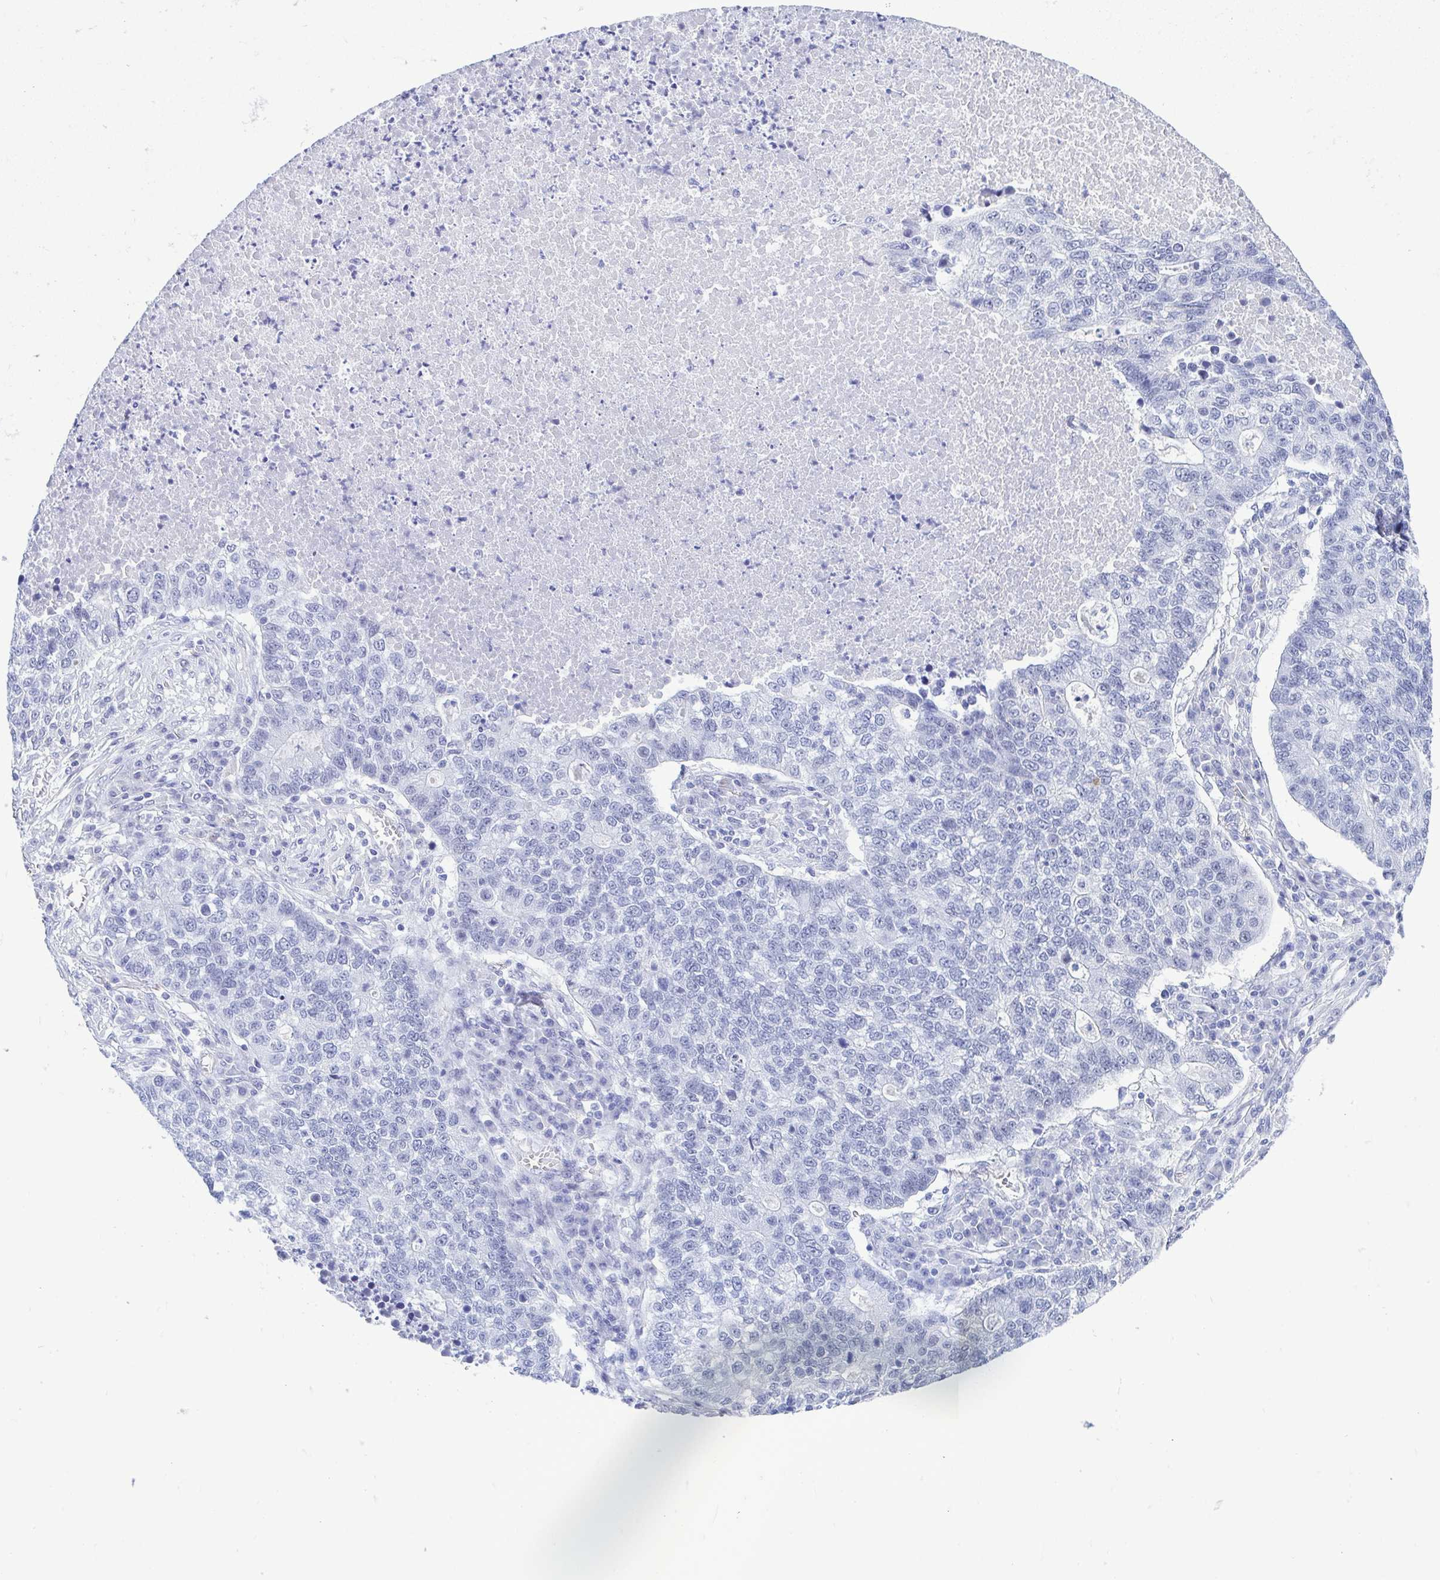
{"staining": {"intensity": "negative", "quantity": "none", "location": "none"}, "tissue": "lung cancer", "cell_type": "Tumor cells", "image_type": "cancer", "snomed": [{"axis": "morphology", "description": "Adenocarcinoma, NOS"}, {"axis": "topography", "description": "Lung"}], "caption": "Protein analysis of lung cancer exhibits no significant positivity in tumor cells.", "gene": "PERM1", "patient": {"sex": "male", "age": 57}}